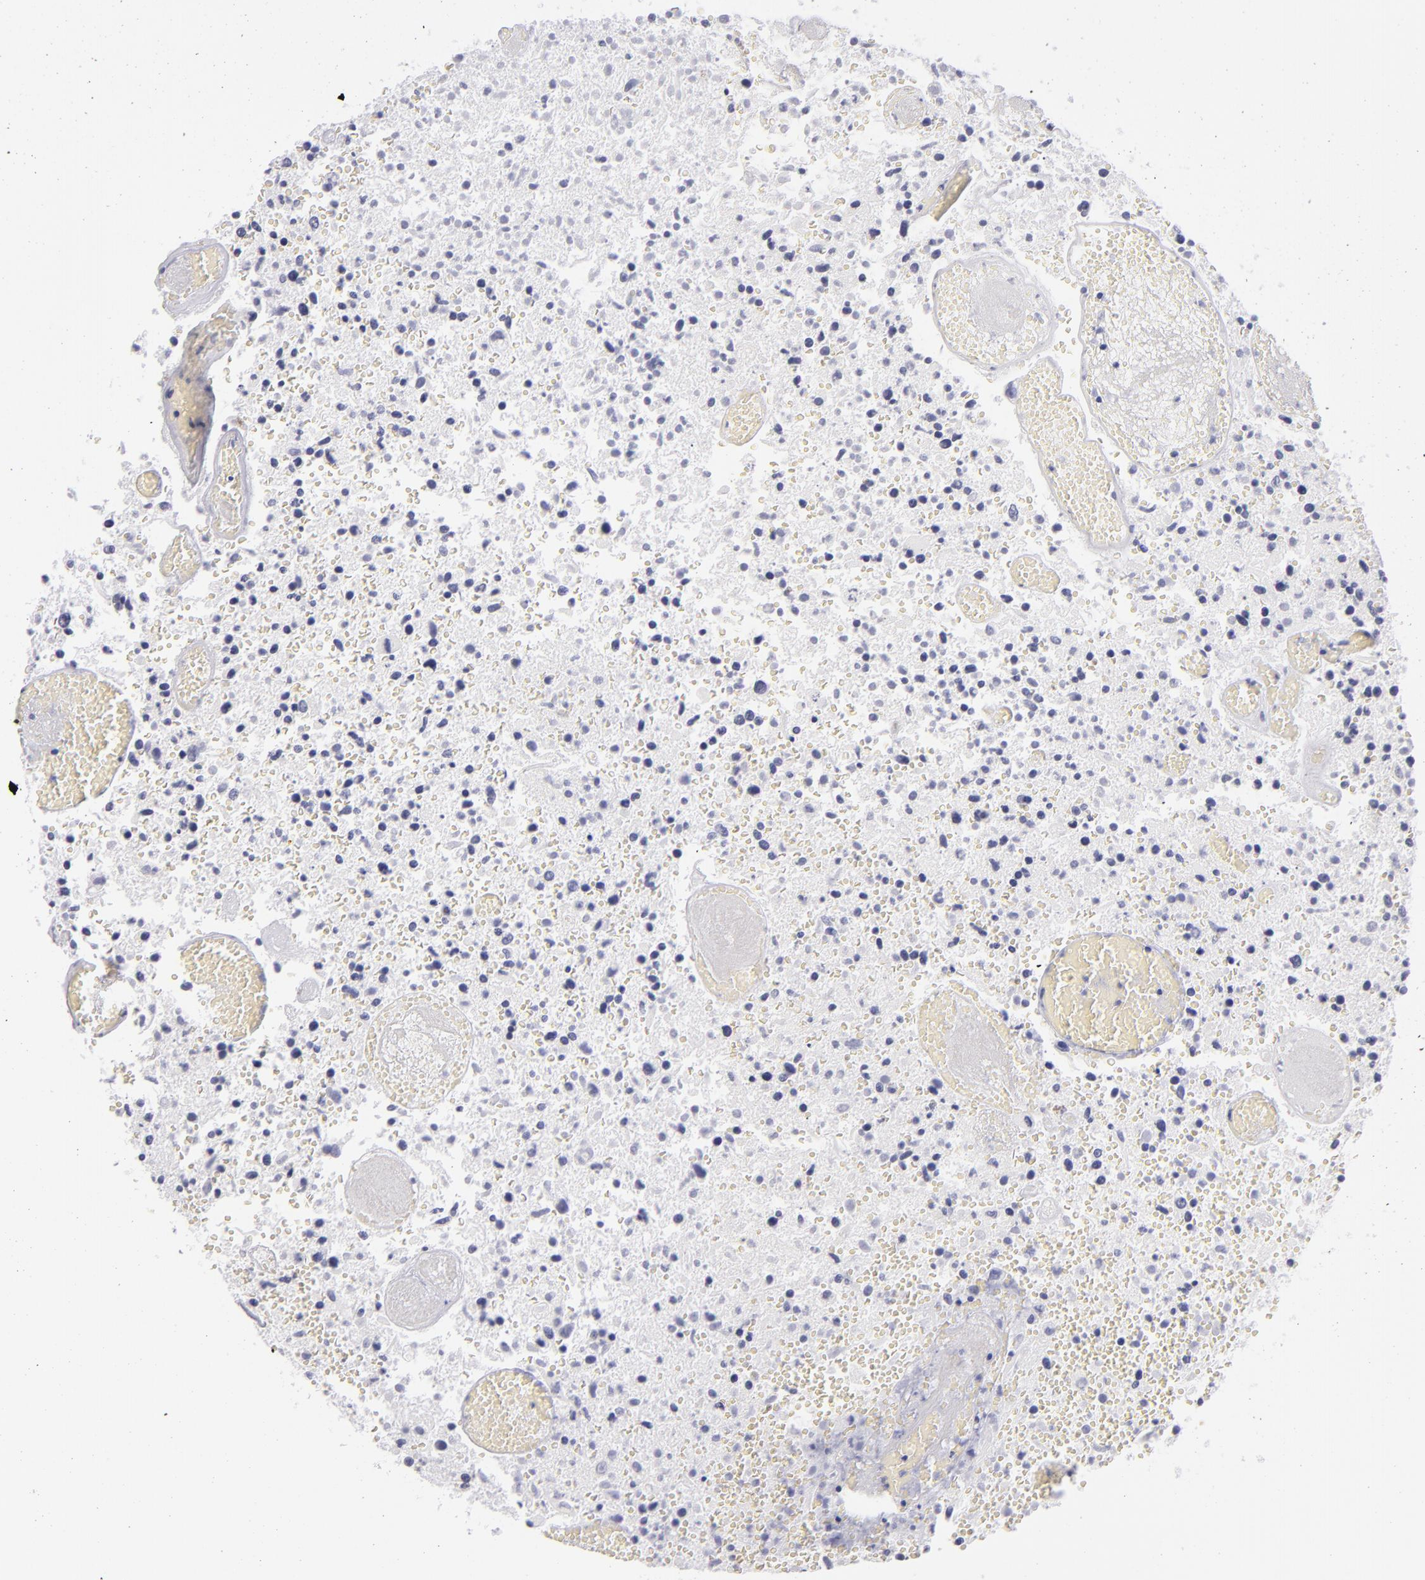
{"staining": {"intensity": "negative", "quantity": "none", "location": "none"}, "tissue": "glioma", "cell_type": "Tumor cells", "image_type": "cancer", "snomed": [{"axis": "morphology", "description": "Glioma, malignant, High grade"}, {"axis": "topography", "description": "Brain"}], "caption": "Immunohistochemistry (IHC) photomicrograph of neoplastic tissue: human glioma stained with DAB reveals no significant protein positivity in tumor cells.", "gene": "VIL1", "patient": {"sex": "male", "age": 72}}